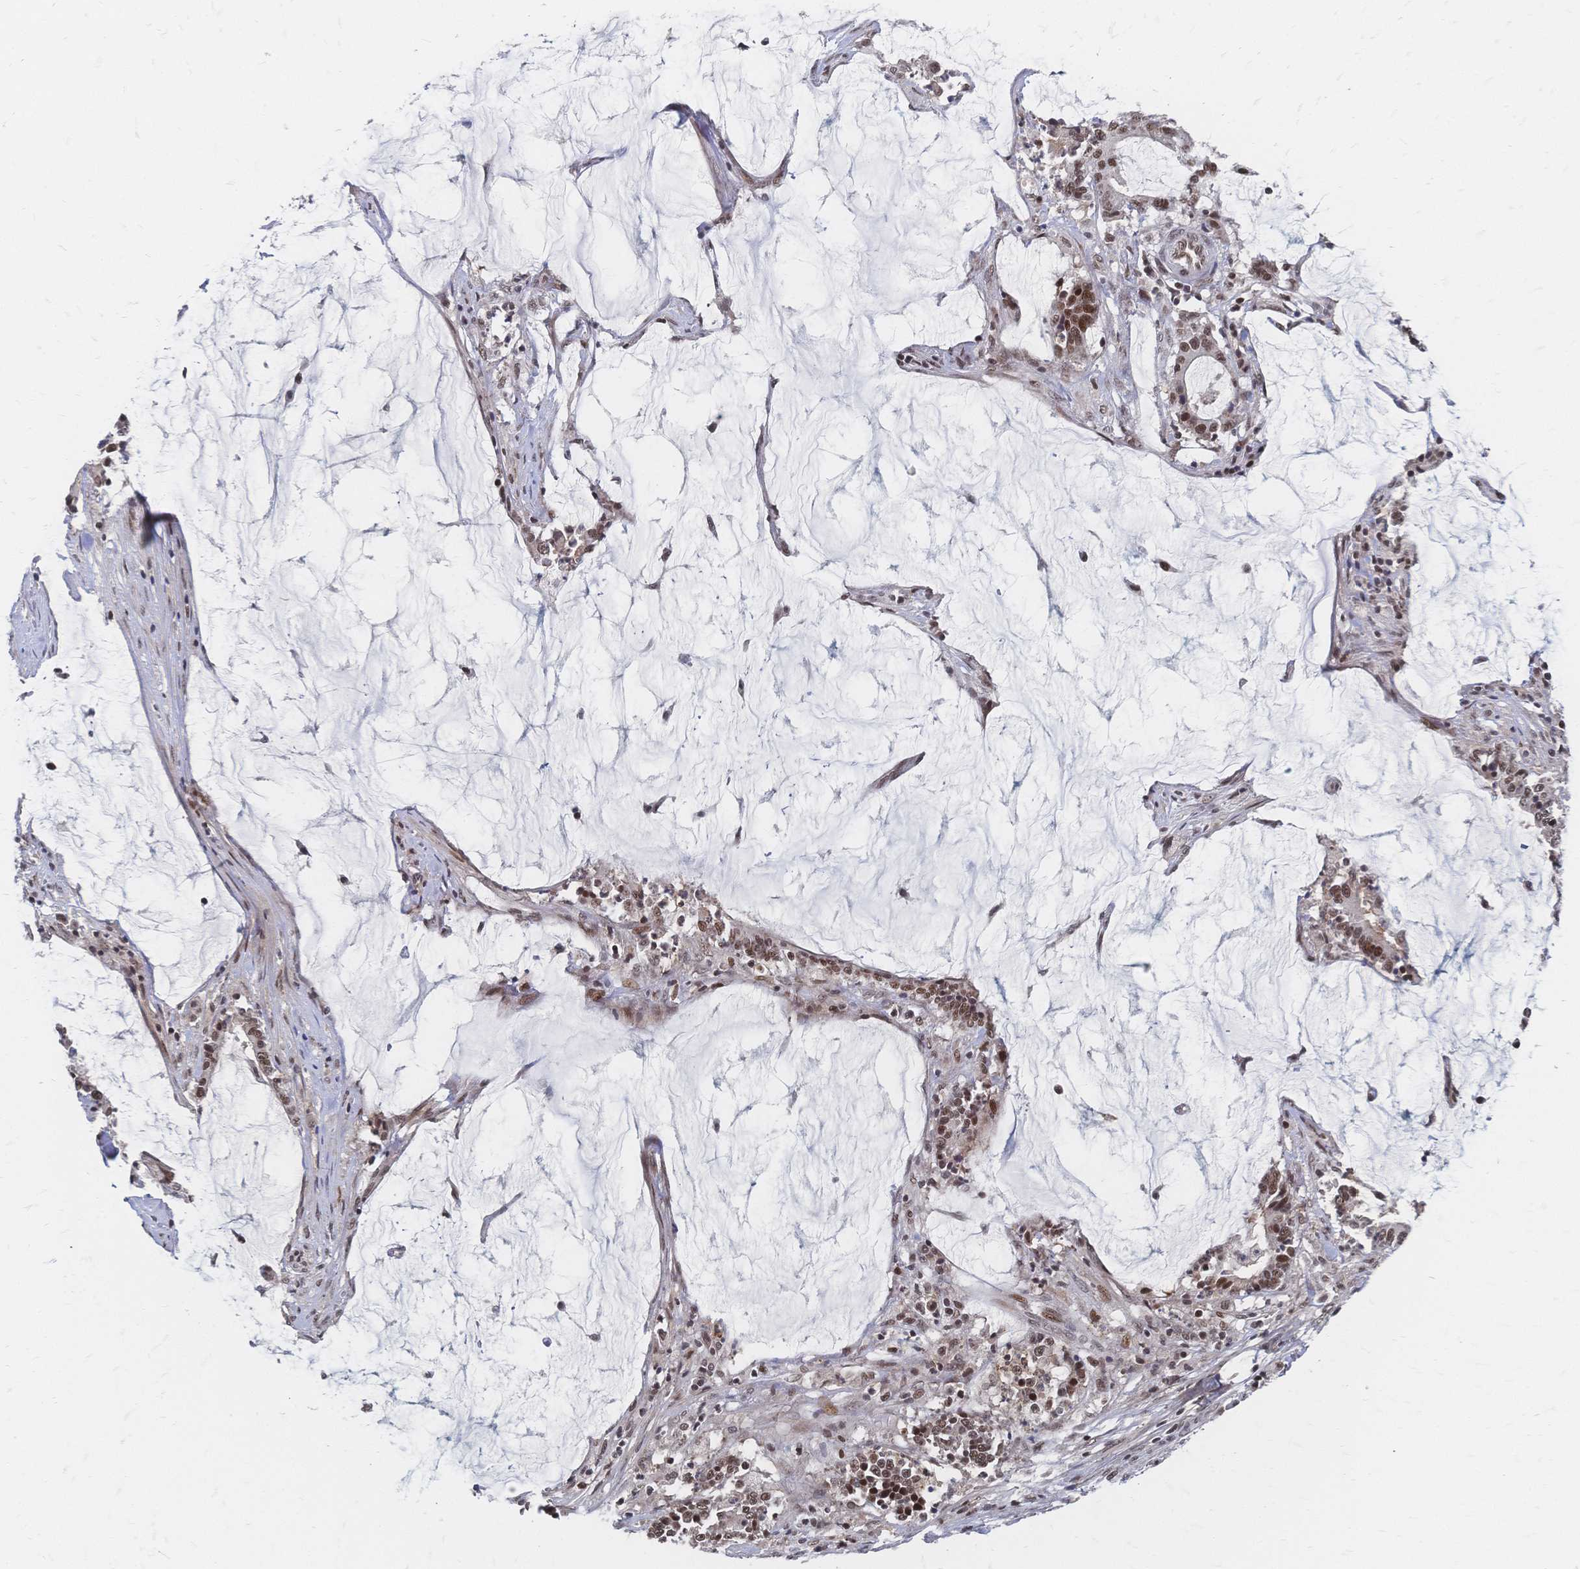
{"staining": {"intensity": "moderate", "quantity": ">75%", "location": "nuclear"}, "tissue": "stomach cancer", "cell_type": "Tumor cells", "image_type": "cancer", "snomed": [{"axis": "morphology", "description": "Adenocarcinoma, NOS"}, {"axis": "topography", "description": "Stomach, upper"}], "caption": "Moderate nuclear expression for a protein is appreciated in about >75% of tumor cells of adenocarcinoma (stomach) using immunohistochemistry.", "gene": "NELFA", "patient": {"sex": "male", "age": 68}}